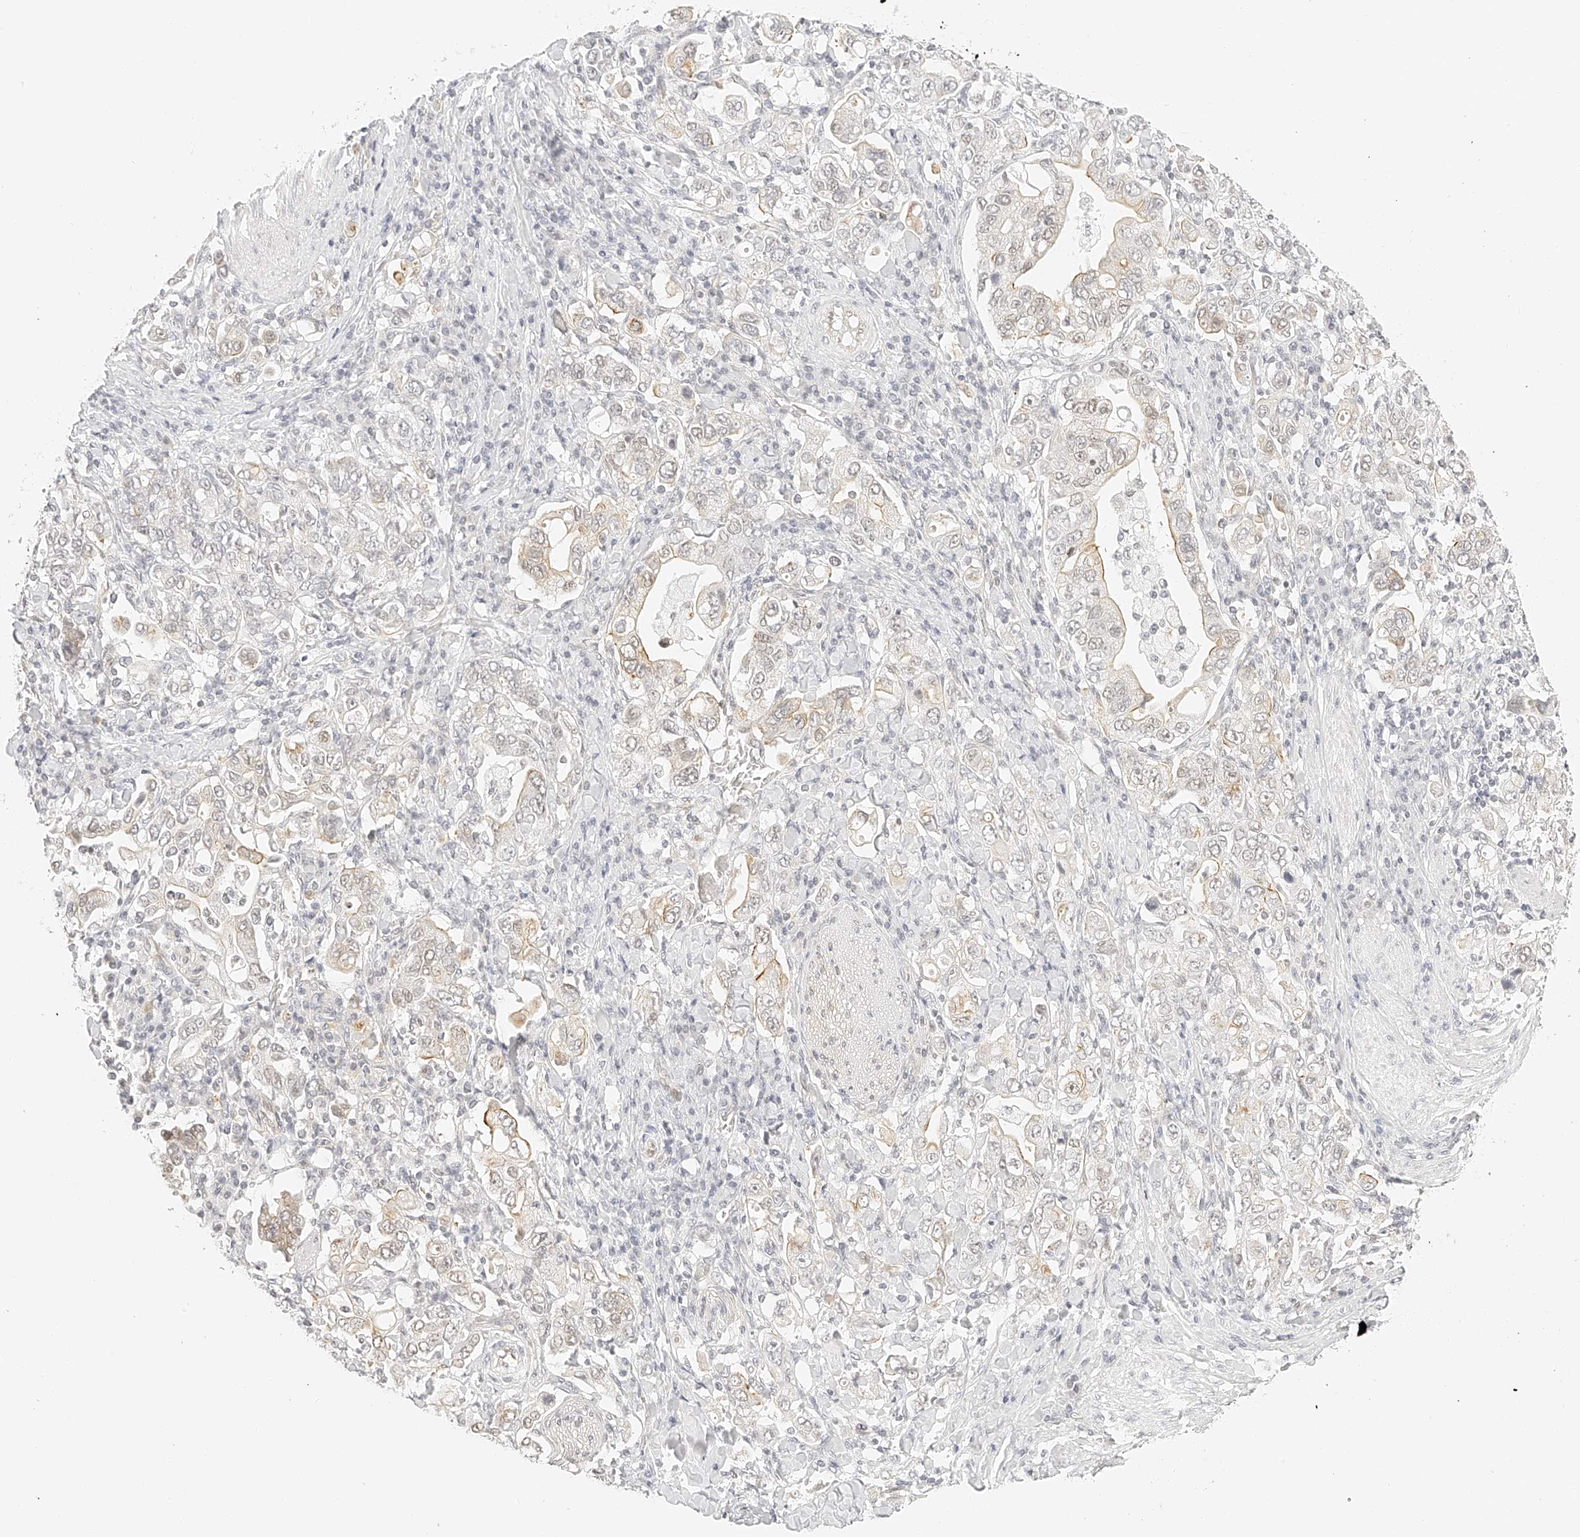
{"staining": {"intensity": "moderate", "quantity": "<25%", "location": "cytoplasmic/membranous"}, "tissue": "stomach cancer", "cell_type": "Tumor cells", "image_type": "cancer", "snomed": [{"axis": "morphology", "description": "Adenocarcinoma, NOS"}, {"axis": "topography", "description": "Stomach, upper"}], "caption": "A micrograph showing moderate cytoplasmic/membranous expression in about <25% of tumor cells in stomach cancer (adenocarcinoma), as visualized by brown immunohistochemical staining.", "gene": "ZFP69", "patient": {"sex": "male", "age": 62}}